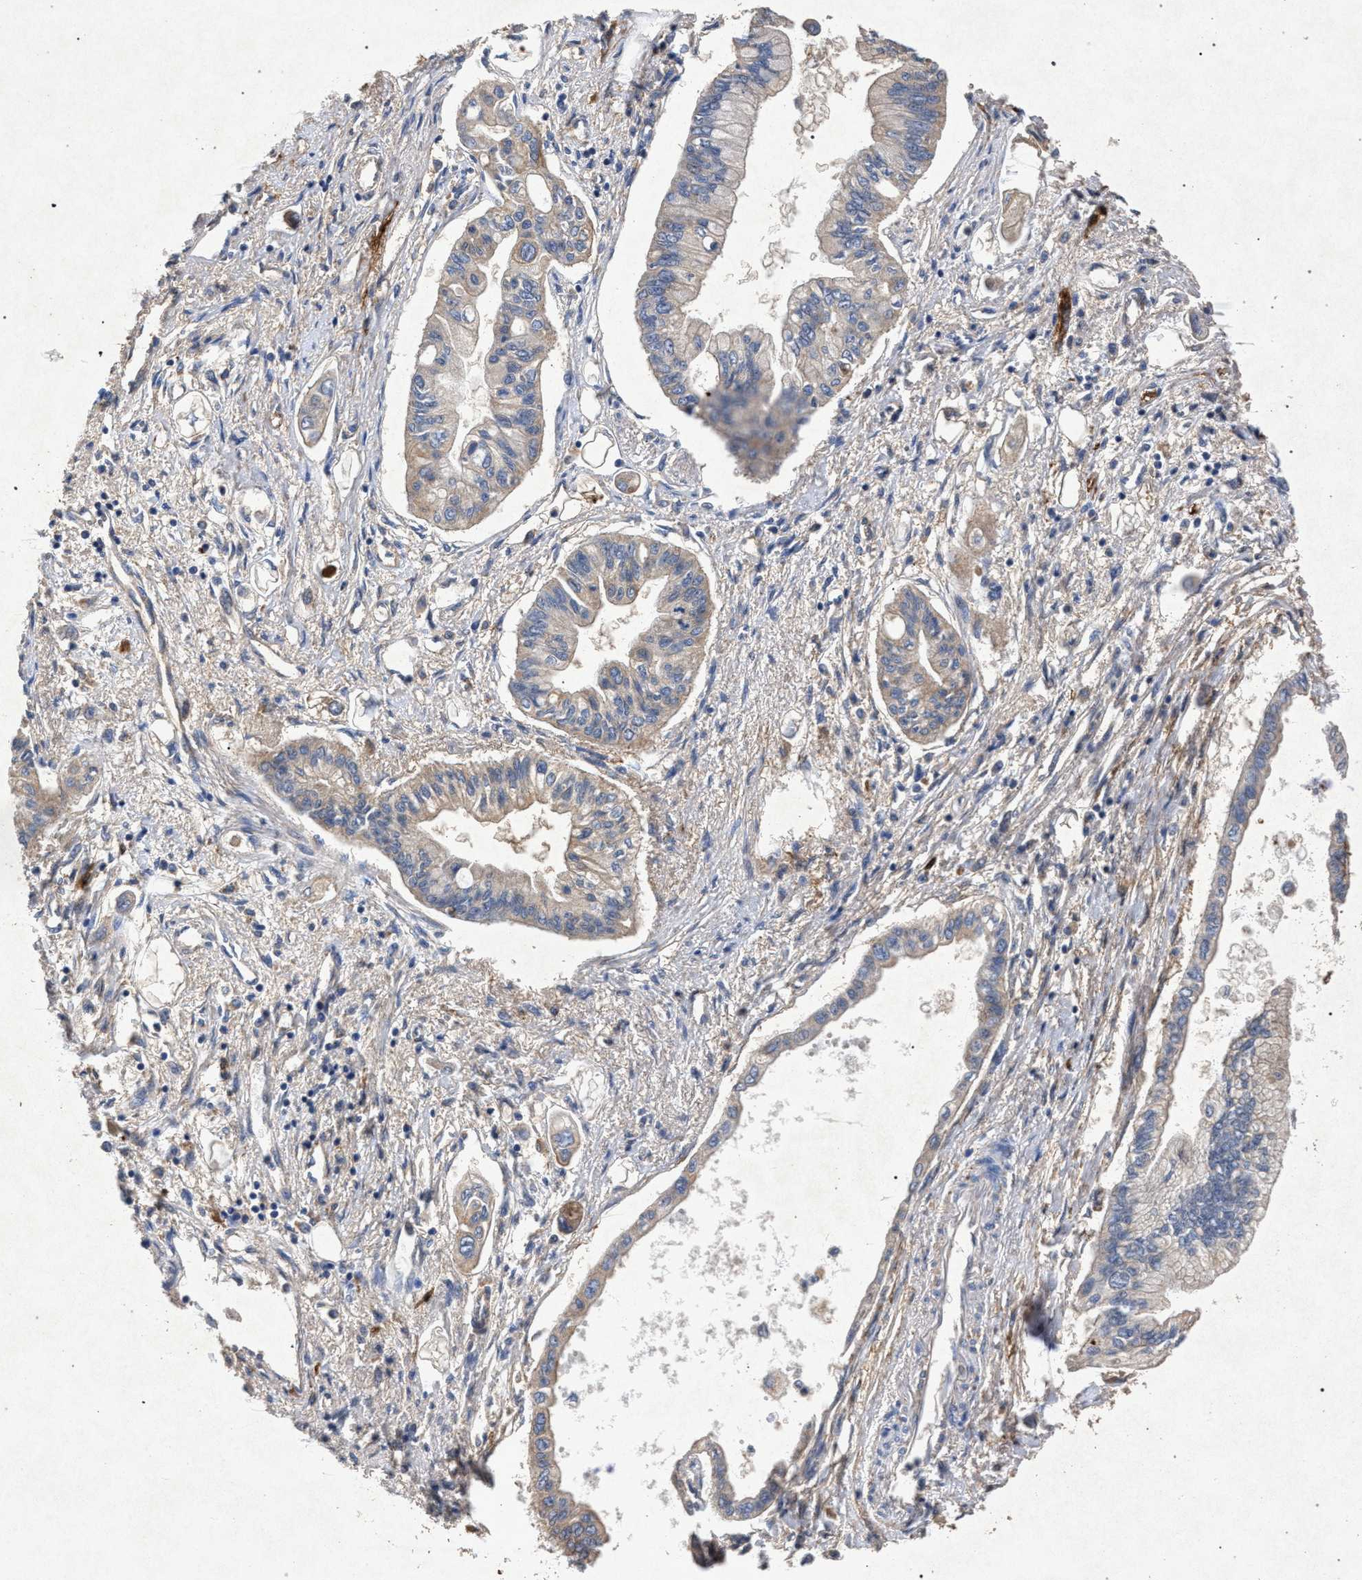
{"staining": {"intensity": "weak", "quantity": "<25%", "location": "cytoplasmic/membranous"}, "tissue": "pancreatic cancer", "cell_type": "Tumor cells", "image_type": "cancer", "snomed": [{"axis": "morphology", "description": "Adenocarcinoma, NOS"}, {"axis": "topography", "description": "Pancreas"}], "caption": "Tumor cells show no significant positivity in pancreatic cancer (adenocarcinoma).", "gene": "MARCKS", "patient": {"sex": "female", "age": 77}}